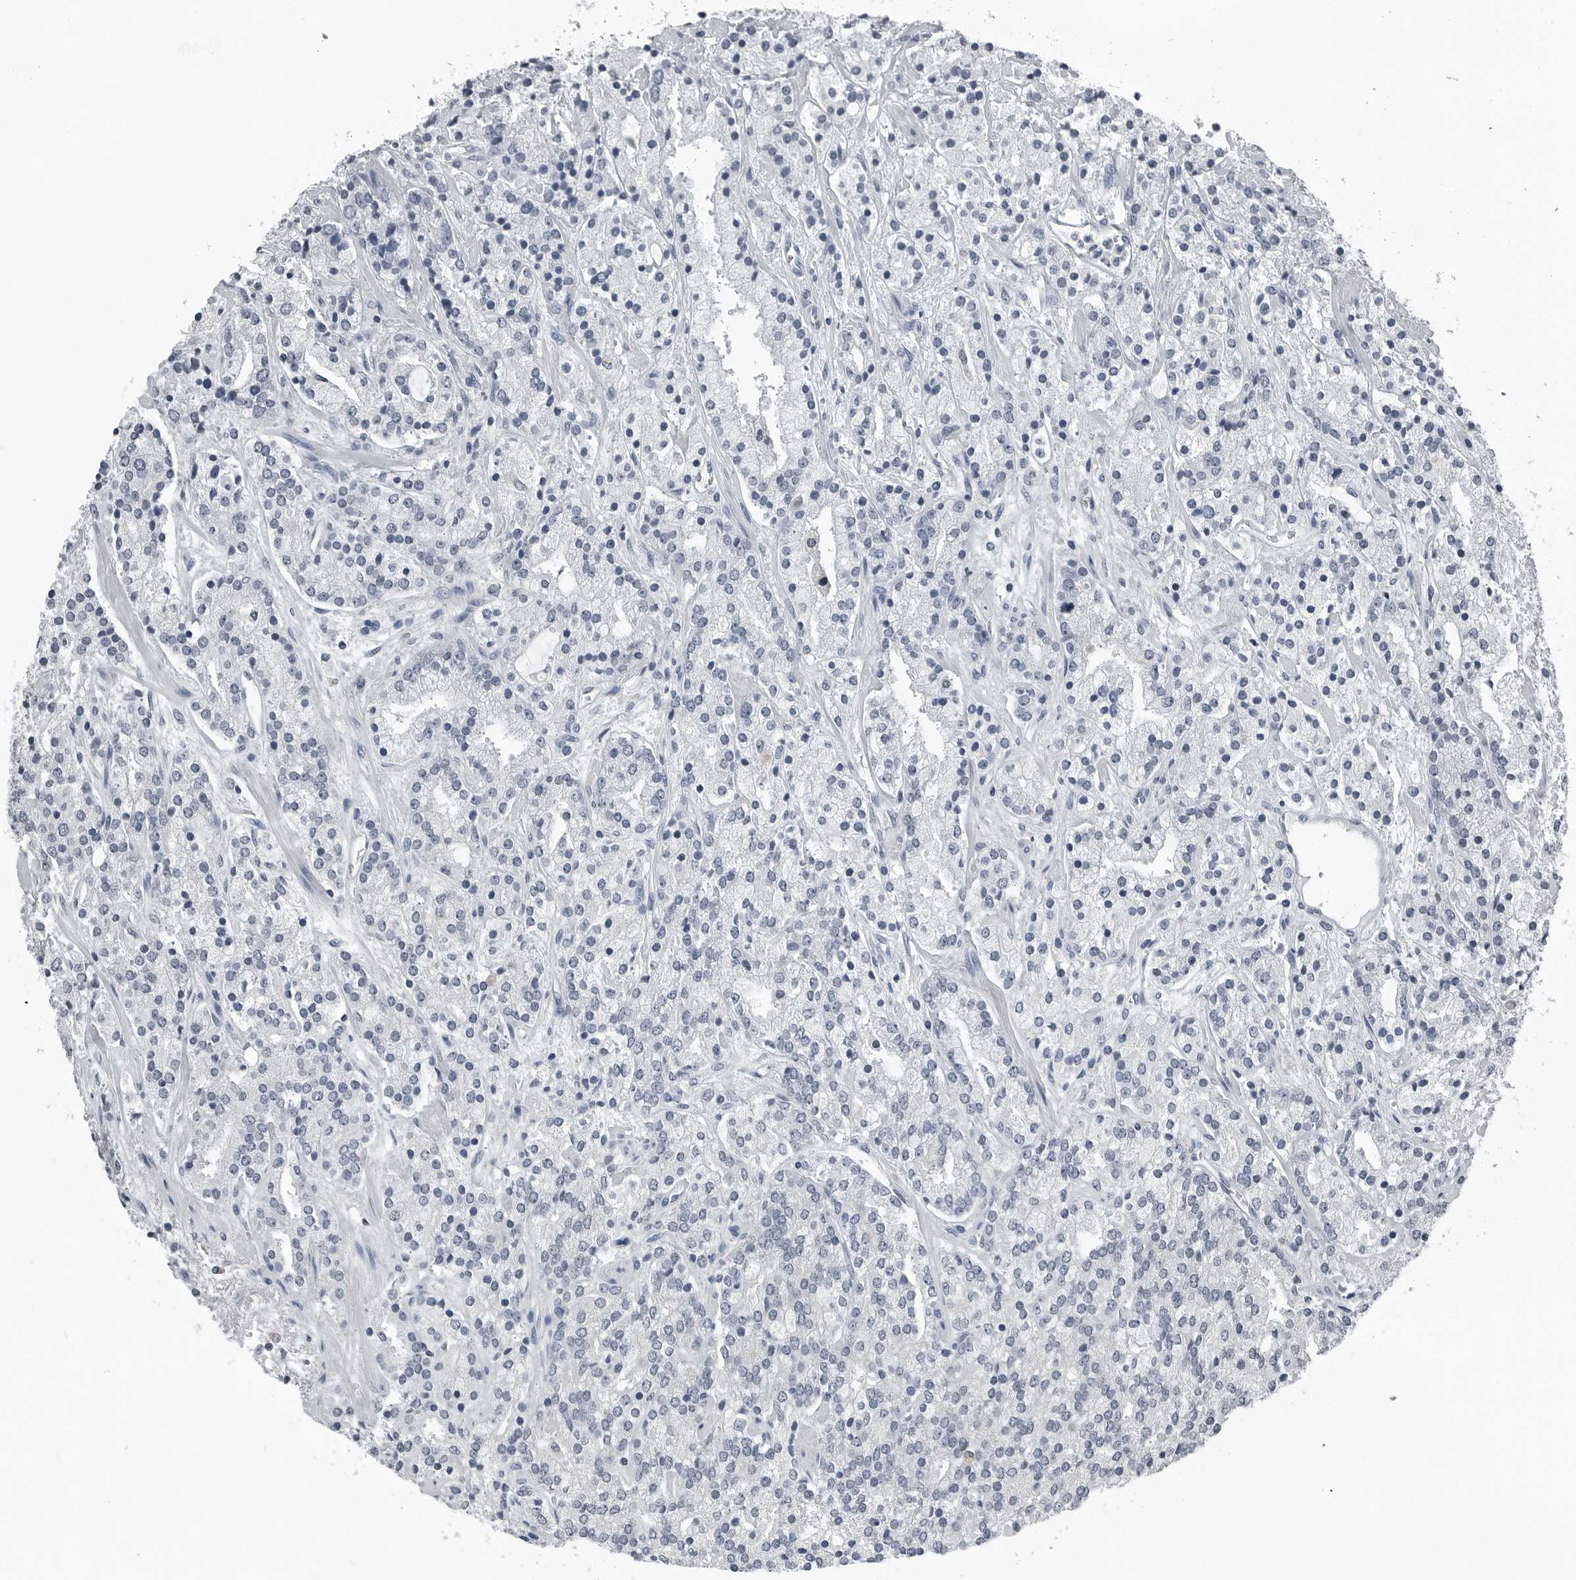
{"staining": {"intensity": "negative", "quantity": "none", "location": "none"}, "tissue": "prostate cancer", "cell_type": "Tumor cells", "image_type": "cancer", "snomed": [{"axis": "morphology", "description": "Adenocarcinoma, High grade"}, {"axis": "topography", "description": "Prostate"}], "caption": "This is an immunohistochemistry histopathology image of prostate cancer. There is no staining in tumor cells.", "gene": "SPINK1", "patient": {"sex": "male", "age": 71}}